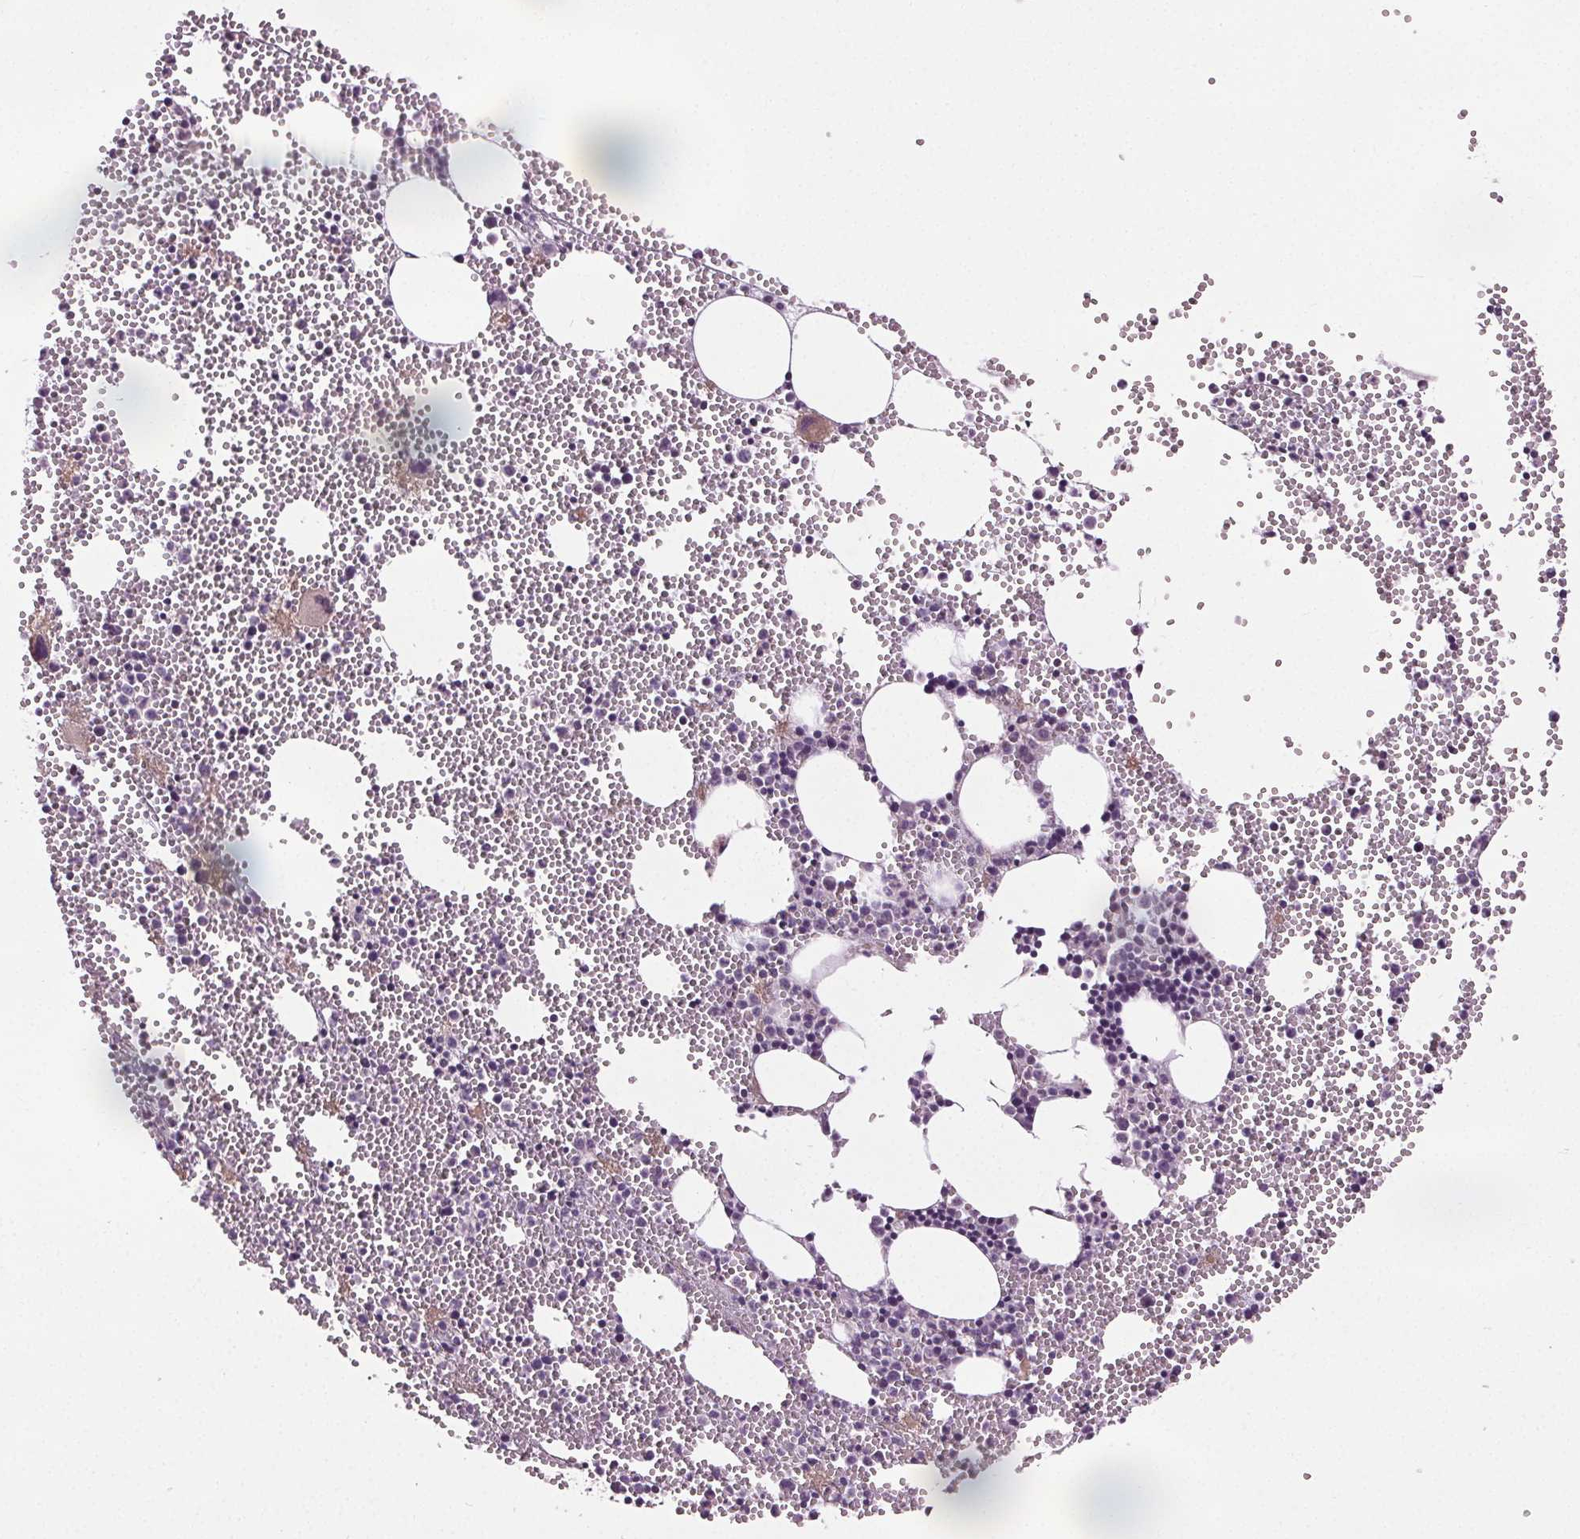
{"staining": {"intensity": "negative", "quantity": "none", "location": "none"}, "tissue": "bone marrow", "cell_type": "Hematopoietic cells", "image_type": "normal", "snomed": [{"axis": "morphology", "description": "Normal tissue, NOS"}, {"axis": "topography", "description": "Bone marrow"}], "caption": "The image exhibits no staining of hematopoietic cells in unremarkable bone marrow. (DAB immunohistochemistry with hematoxylin counter stain).", "gene": "RASA1", "patient": {"sex": "male", "age": 89}}